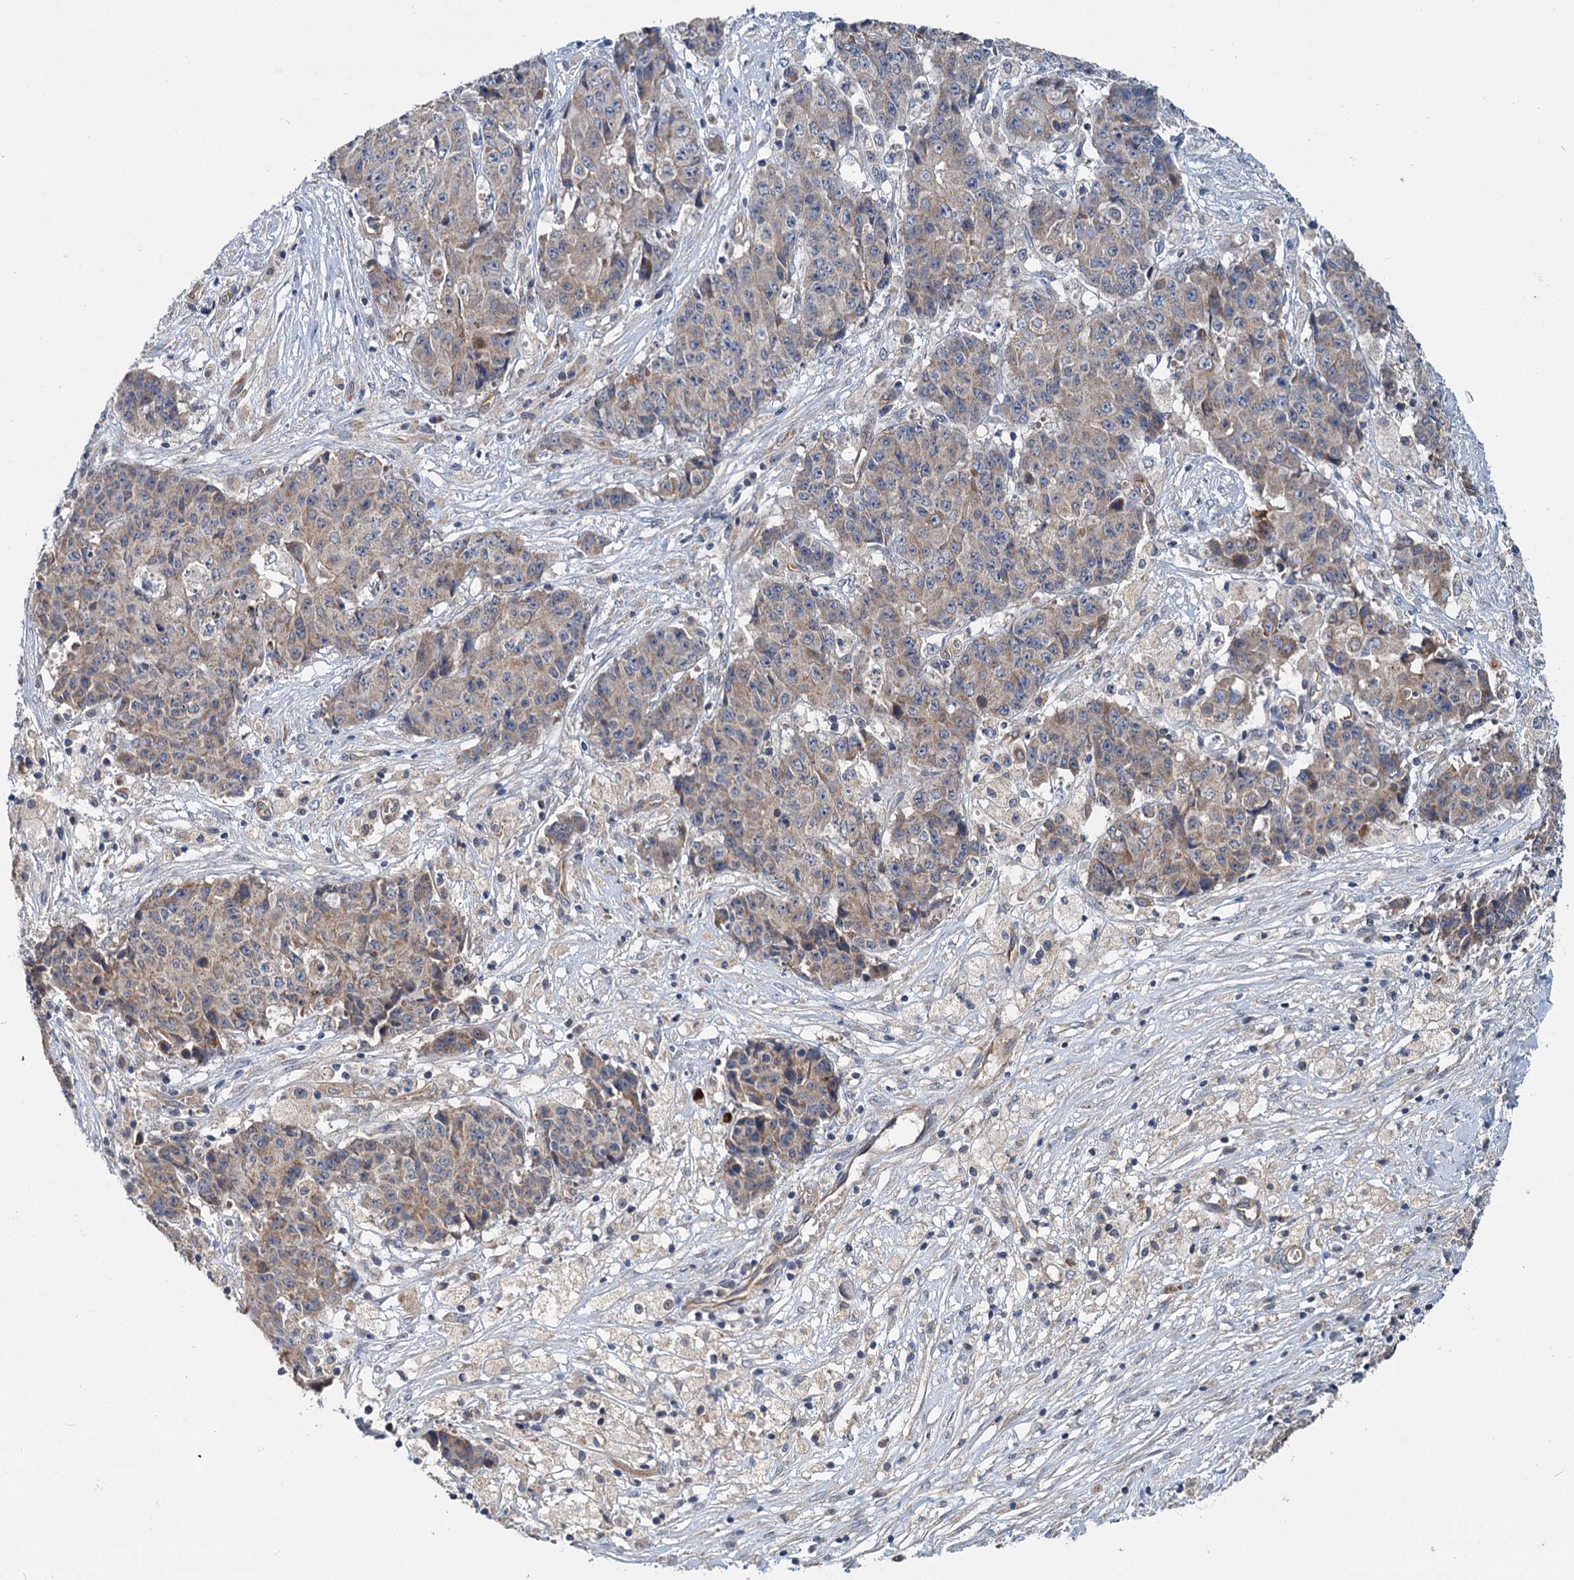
{"staining": {"intensity": "weak", "quantity": "<25%", "location": "cytoplasmic/membranous"}, "tissue": "ovarian cancer", "cell_type": "Tumor cells", "image_type": "cancer", "snomed": [{"axis": "morphology", "description": "Carcinoma, endometroid"}, {"axis": "topography", "description": "Ovary"}], "caption": "Immunohistochemical staining of ovarian cancer exhibits no significant positivity in tumor cells.", "gene": "DYNC2H1", "patient": {"sex": "female", "age": 42}}